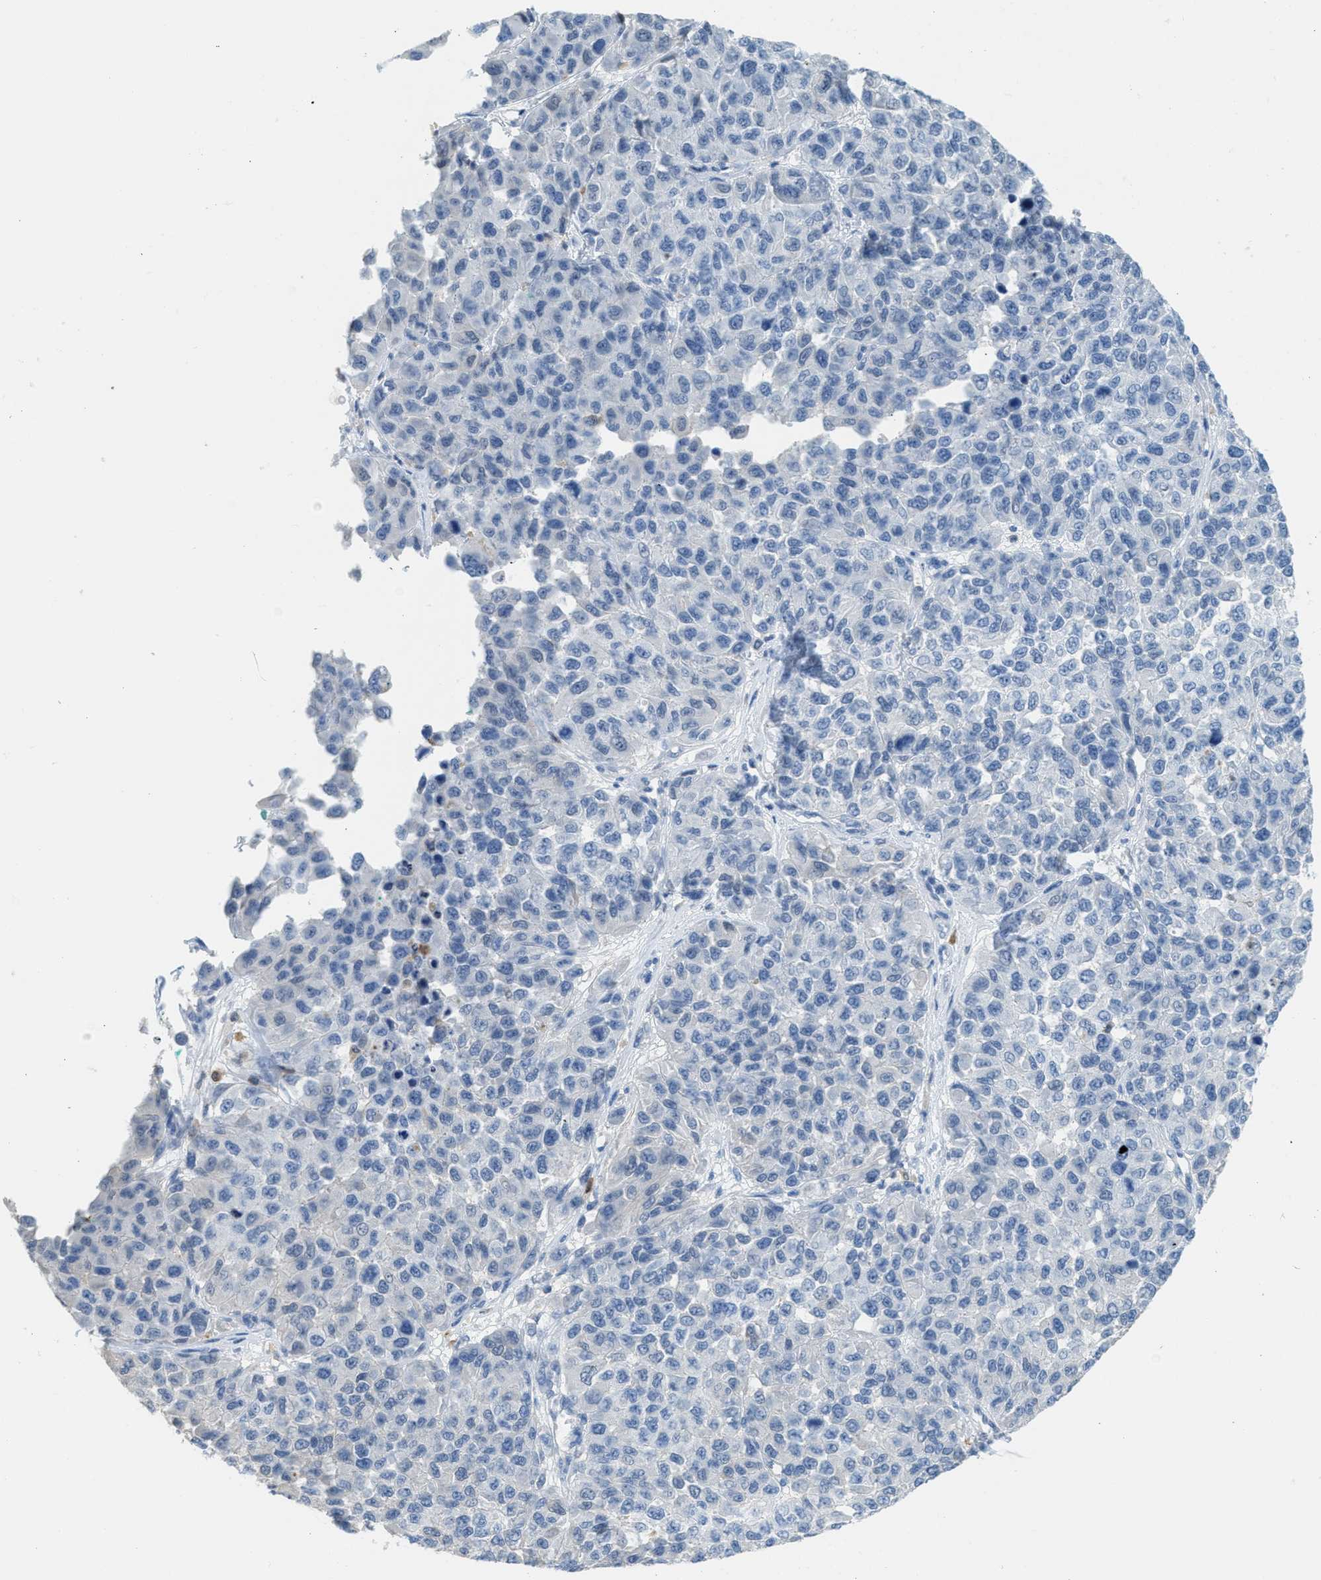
{"staining": {"intensity": "negative", "quantity": "none", "location": "none"}, "tissue": "melanoma", "cell_type": "Tumor cells", "image_type": "cancer", "snomed": [{"axis": "morphology", "description": "Malignant melanoma, NOS"}, {"axis": "topography", "description": "Skin"}], "caption": "Immunohistochemistry (IHC) micrograph of melanoma stained for a protein (brown), which shows no staining in tumor cells.", "gene": "SERPINB1", "patient": {"sex": "male", "age": 62}}